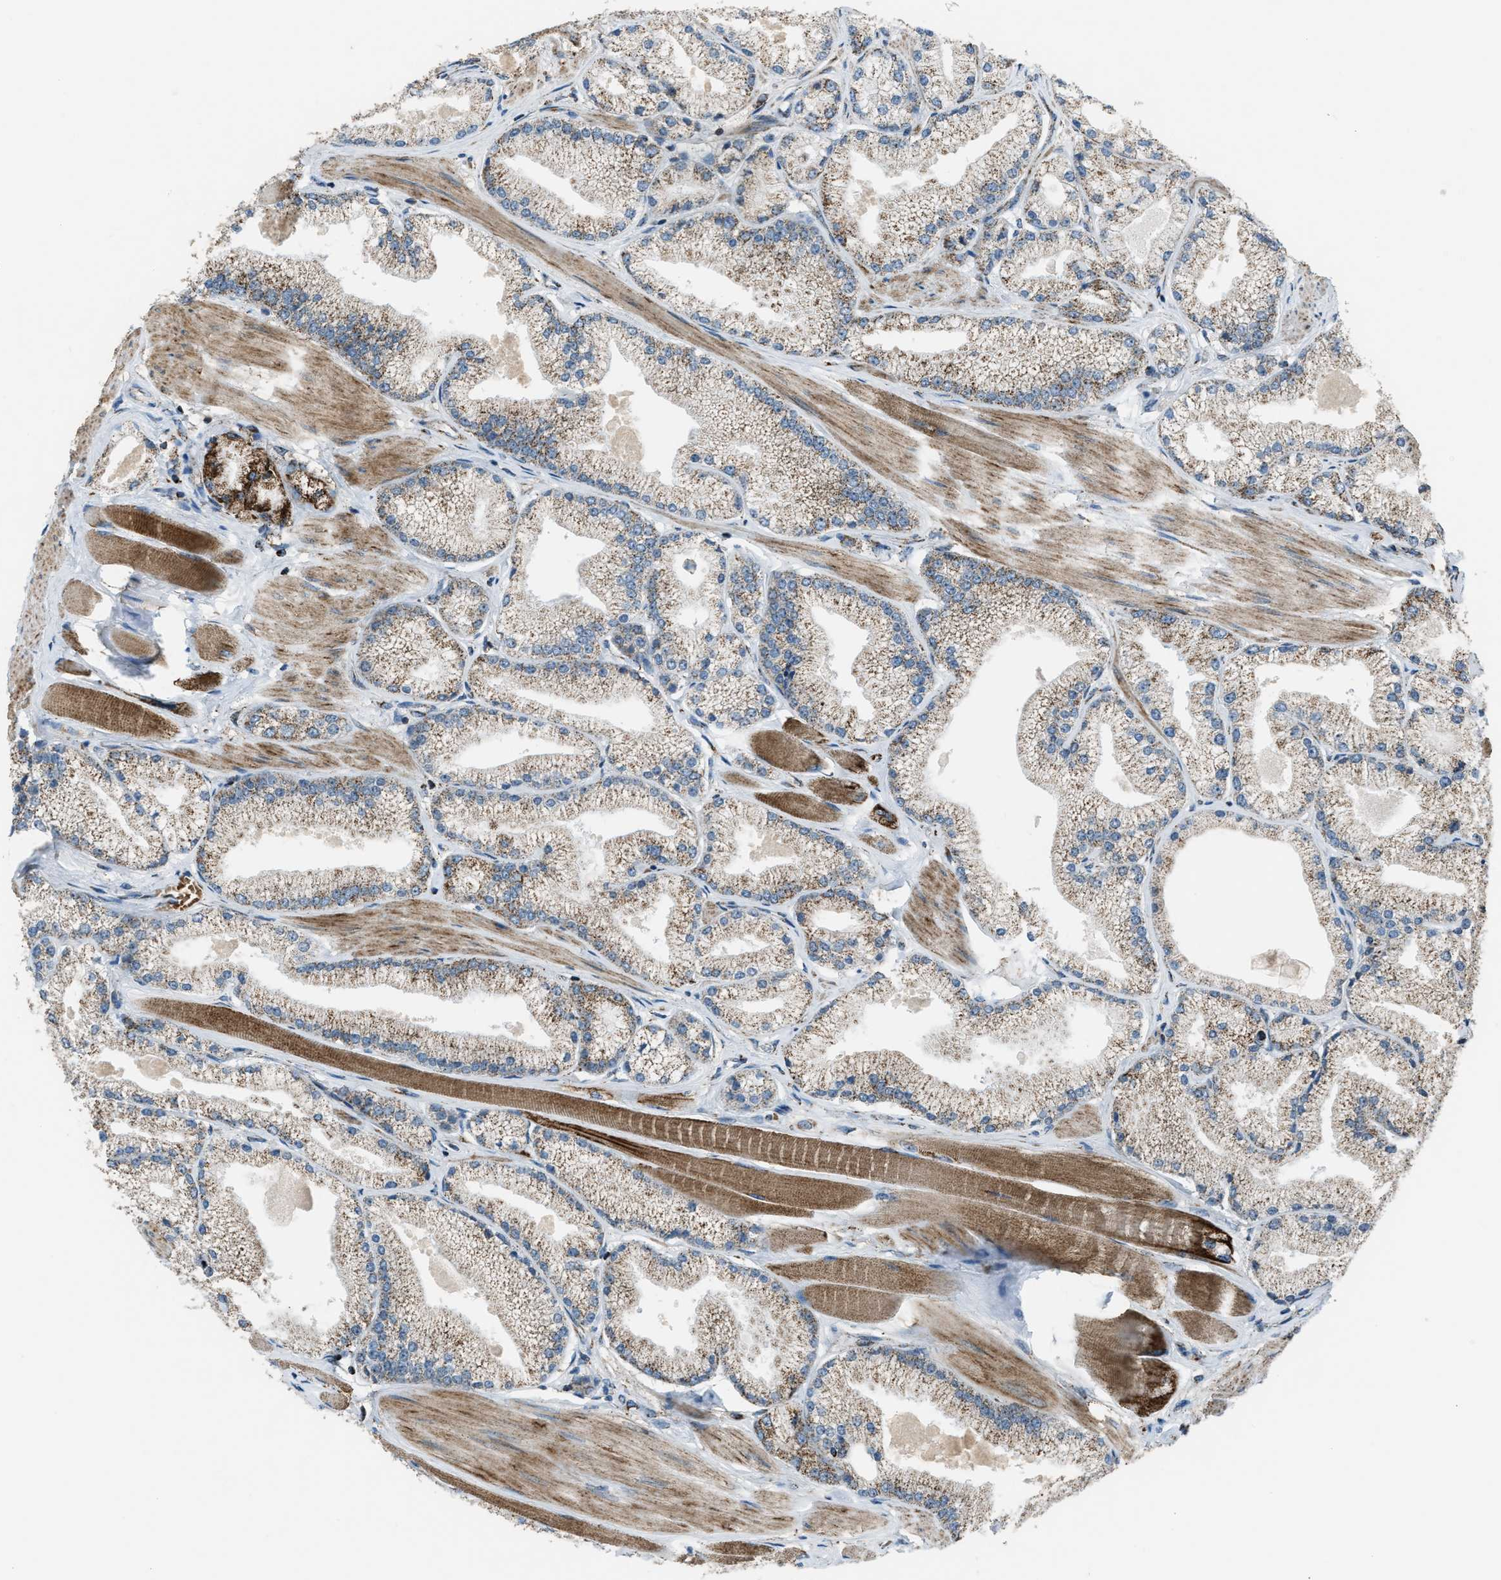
{"staining": {"intensity": "moderate", "quantity": ">75%", "location": "cytoplasmic/membranous"}, "tissue": "prostate cancer", "cell_type": "Tumor cells", "image_type": "cancer", "snomed": [{"axis": "morphology", "description": "Adenocarcinoma, High grade"}, {"axis": "topography", "description": "Prostate"}], "caption": "Immunohistochemistry of human prostate adenocarcinoma (high-grade) shows medium levels of moderate cytoplasmic/membranous expression in approximately >75% of tumor cells.", "gene": "CHN2", "patient": {"sex": "male", "age": 50}}